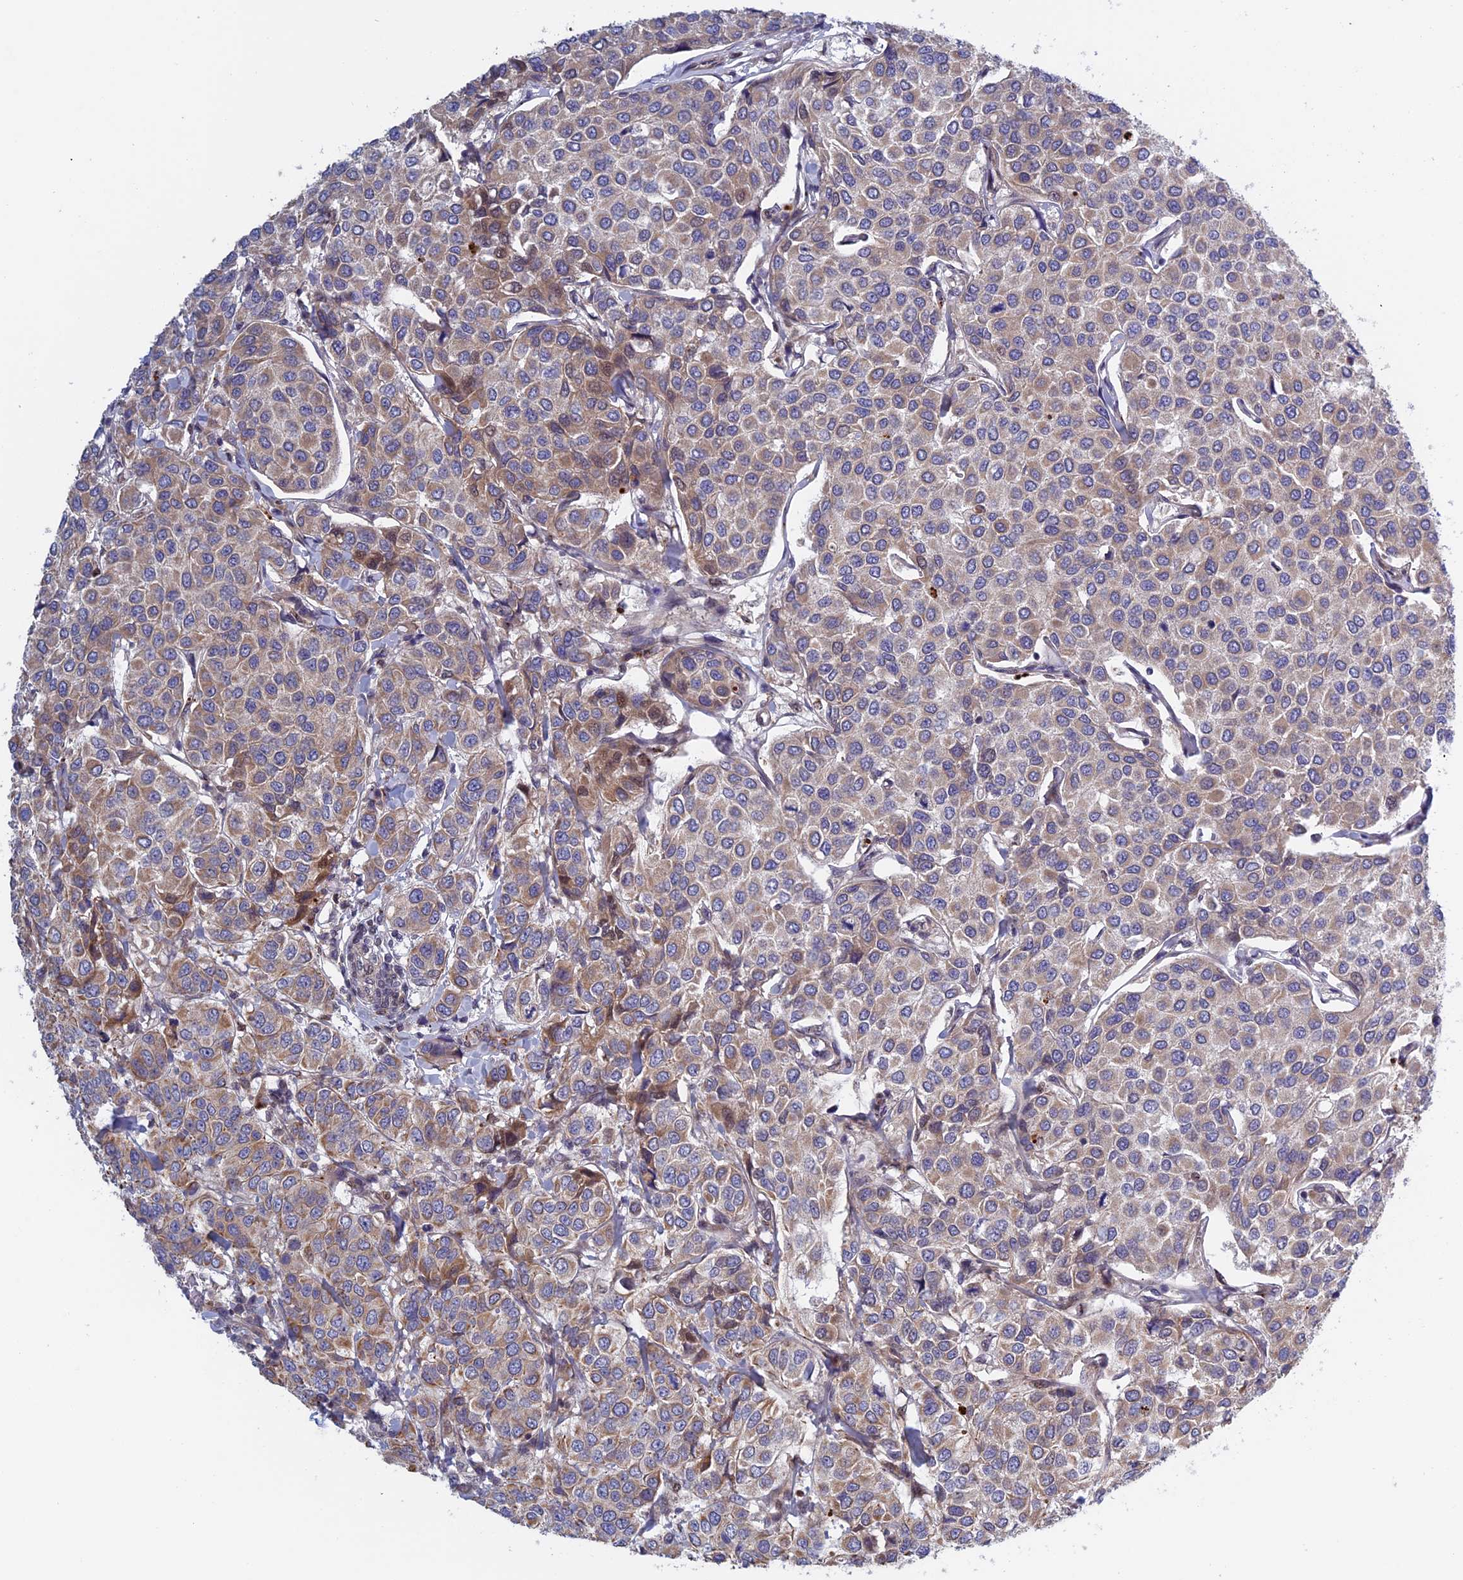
{"staining": {"intensity": "moderate", "quantity": "<25%", "location": "cytoplasmic/membranous,nuclear"}, "tissue": "breast cancer", "cell_type": "Tumor cells", "image_type": "cancer", "snomed": [{"axis": "morphology", "description": "Duct carcinoma"}, {"axis": "topography", "description": "Breast"}], "caption": "Tumor cells display moderate cytoplasmic/membranous and nuclear positivity in approximately <25% of cells in invasive ductal carcinoma (breast).", "gene": "FADS1", "patient": {"sex": "female", "age": 55}}